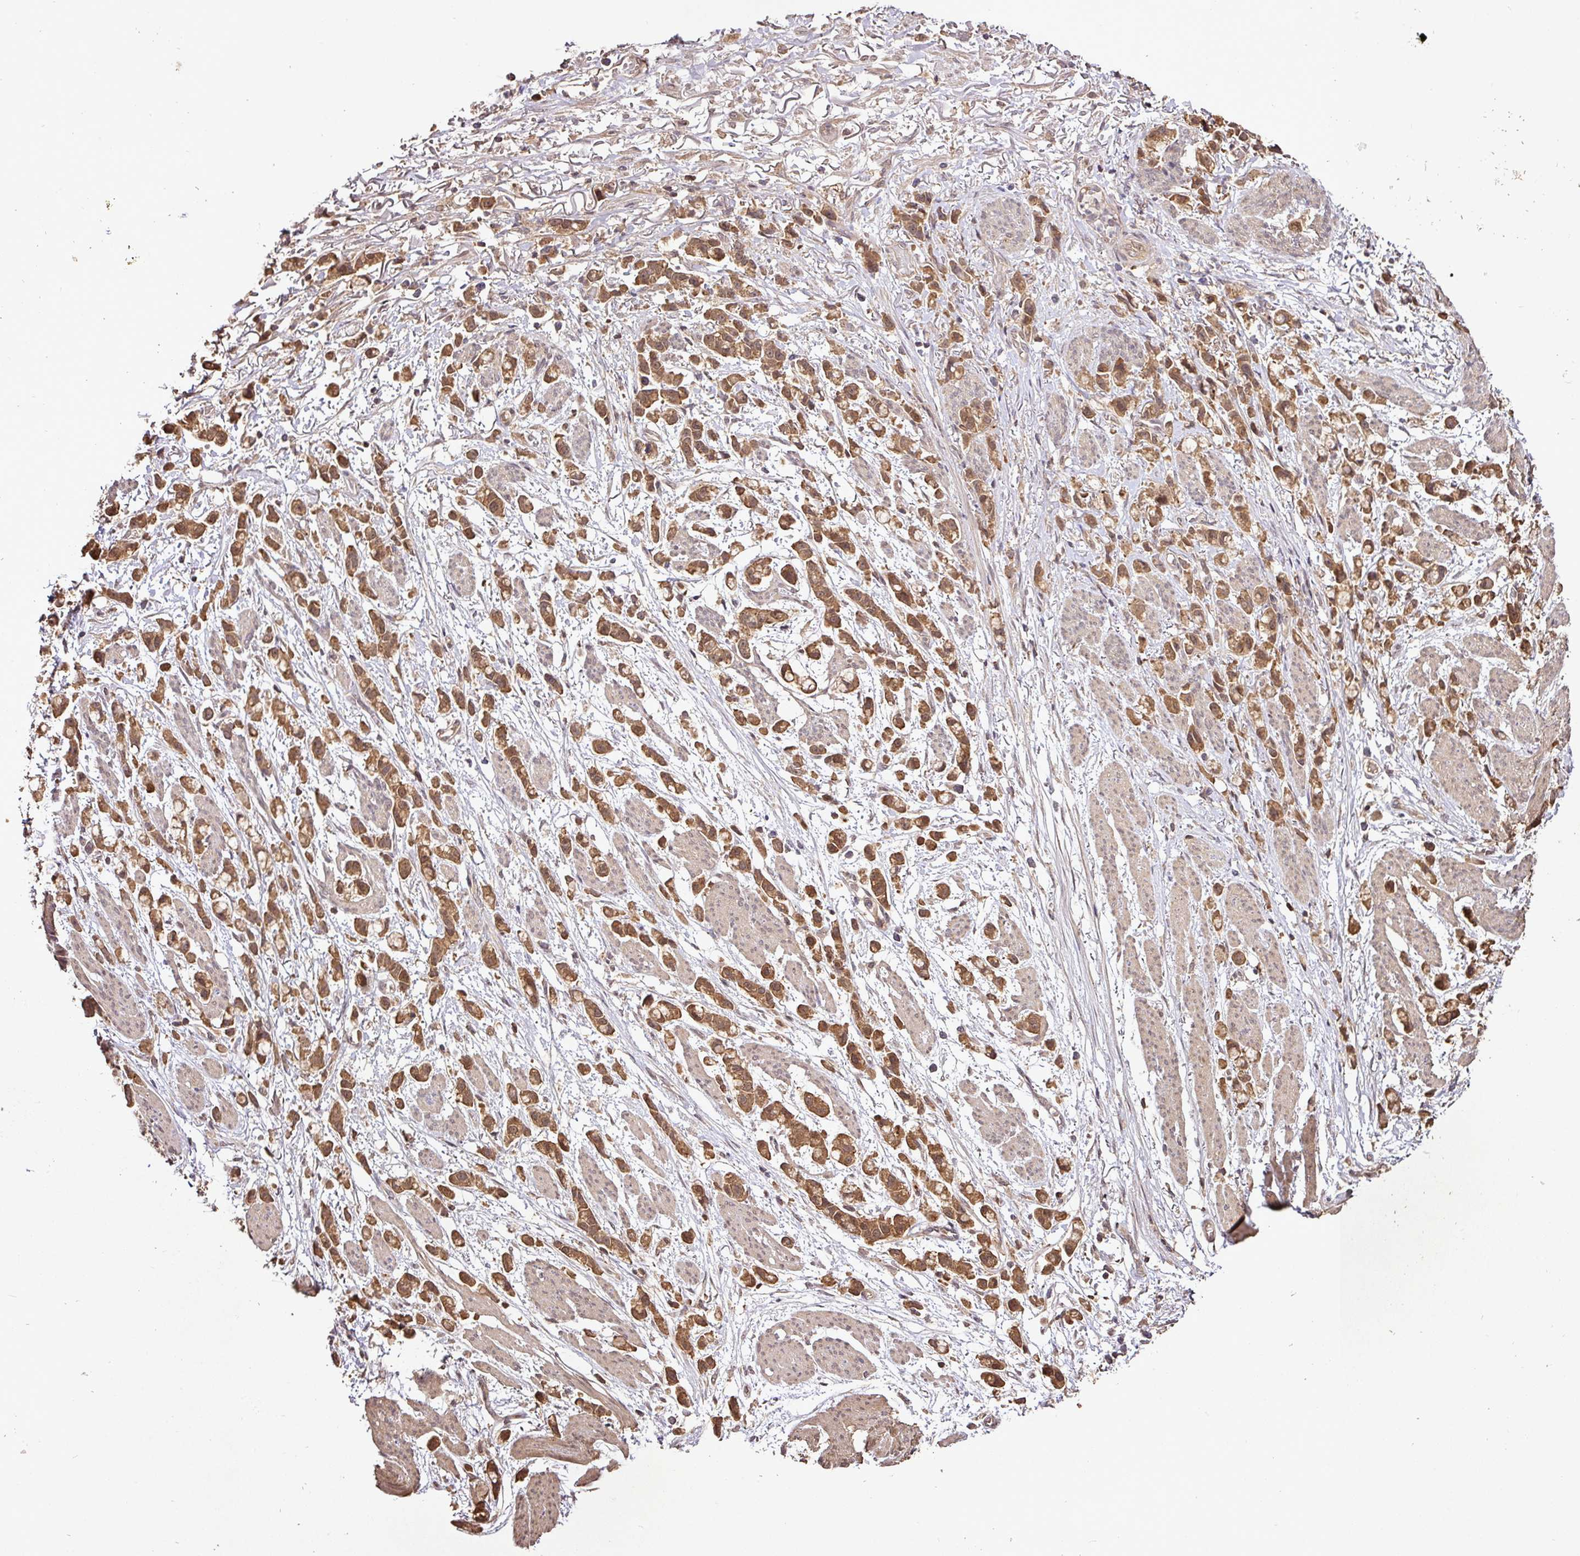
{"staining": {"intensity": "moderate", "quantity": ">75%", "location": "cytoplasmic/membranous,nuclear"}, "tissue": "stomach cancer", "cell_type": "Tumor cells", "image_type": "cancer", "snomed": [{"axis": "morphology", "description": "Adenocarcinoma, NOS"}, {"axis": "topography", "description": "Stomach"}], "caption": "Human stomach cancer stained for a protein (brown) shows moderate cytoplasmic/membranous and nuclear positive positivity in approximately >75% of tumor cells.", "gene": "FAIM", "patient": {"sex": "female", "age": 81}}